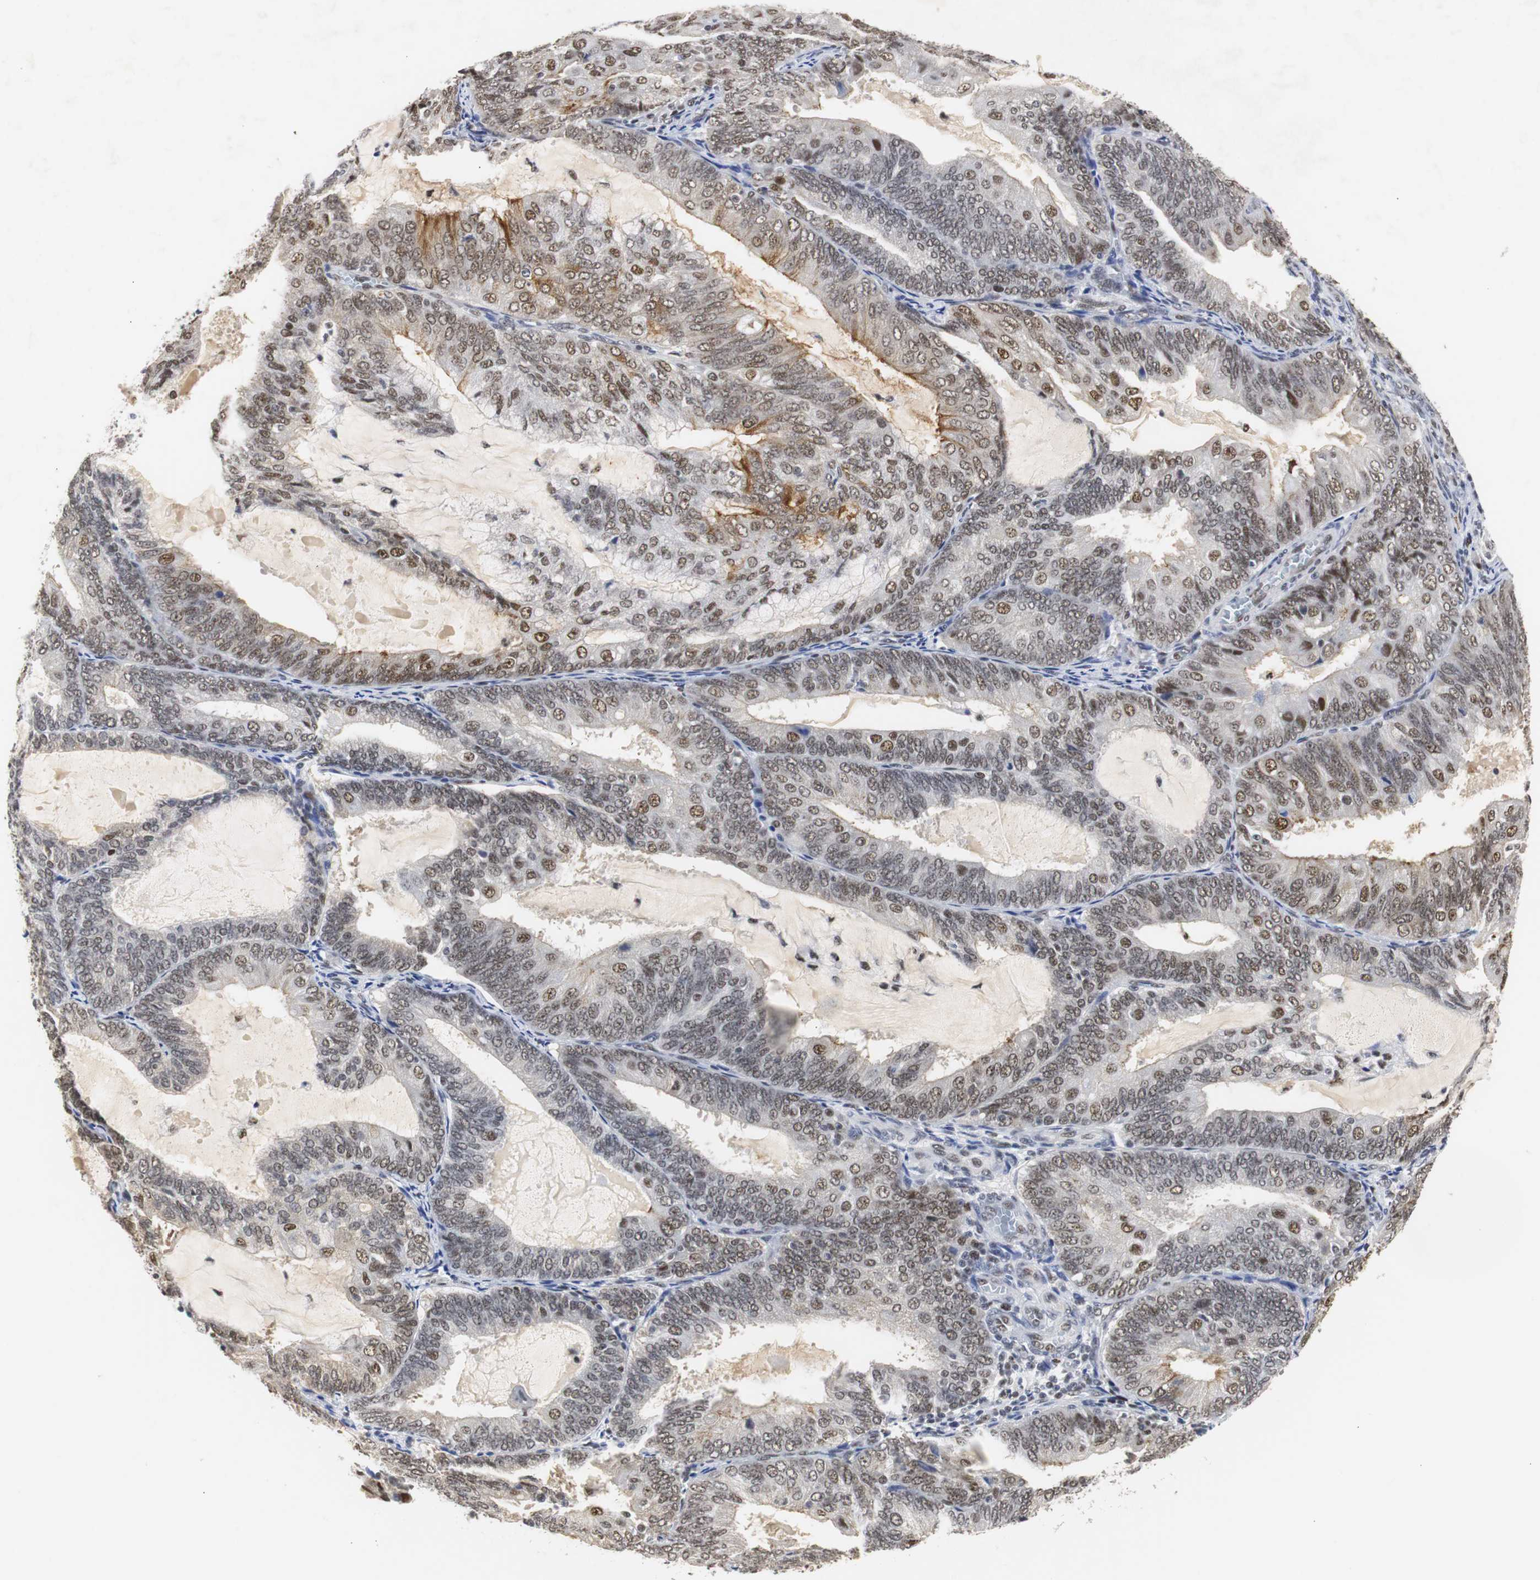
{"staining": {"intensity": "moderate", "quantity": "25%-75%", "location": "nuclear"}, "tissue": "endometrial cancer", "cell_type": "Tumor cells", "image_type": "cancer", "snomed": [{"axis": "morphology", "description": "Adenocarcinoma, NOS"}, {"axis": "topography", "description": "Endometrium"}], "caption": "Moderate nuclear protein positivity is present in about 25%-75% of tumor cells in endometrial cancer. Nuclei are stained in blue.", "gene": "ZFC3H1", "patient": {"sex": "female", "age": 81}}